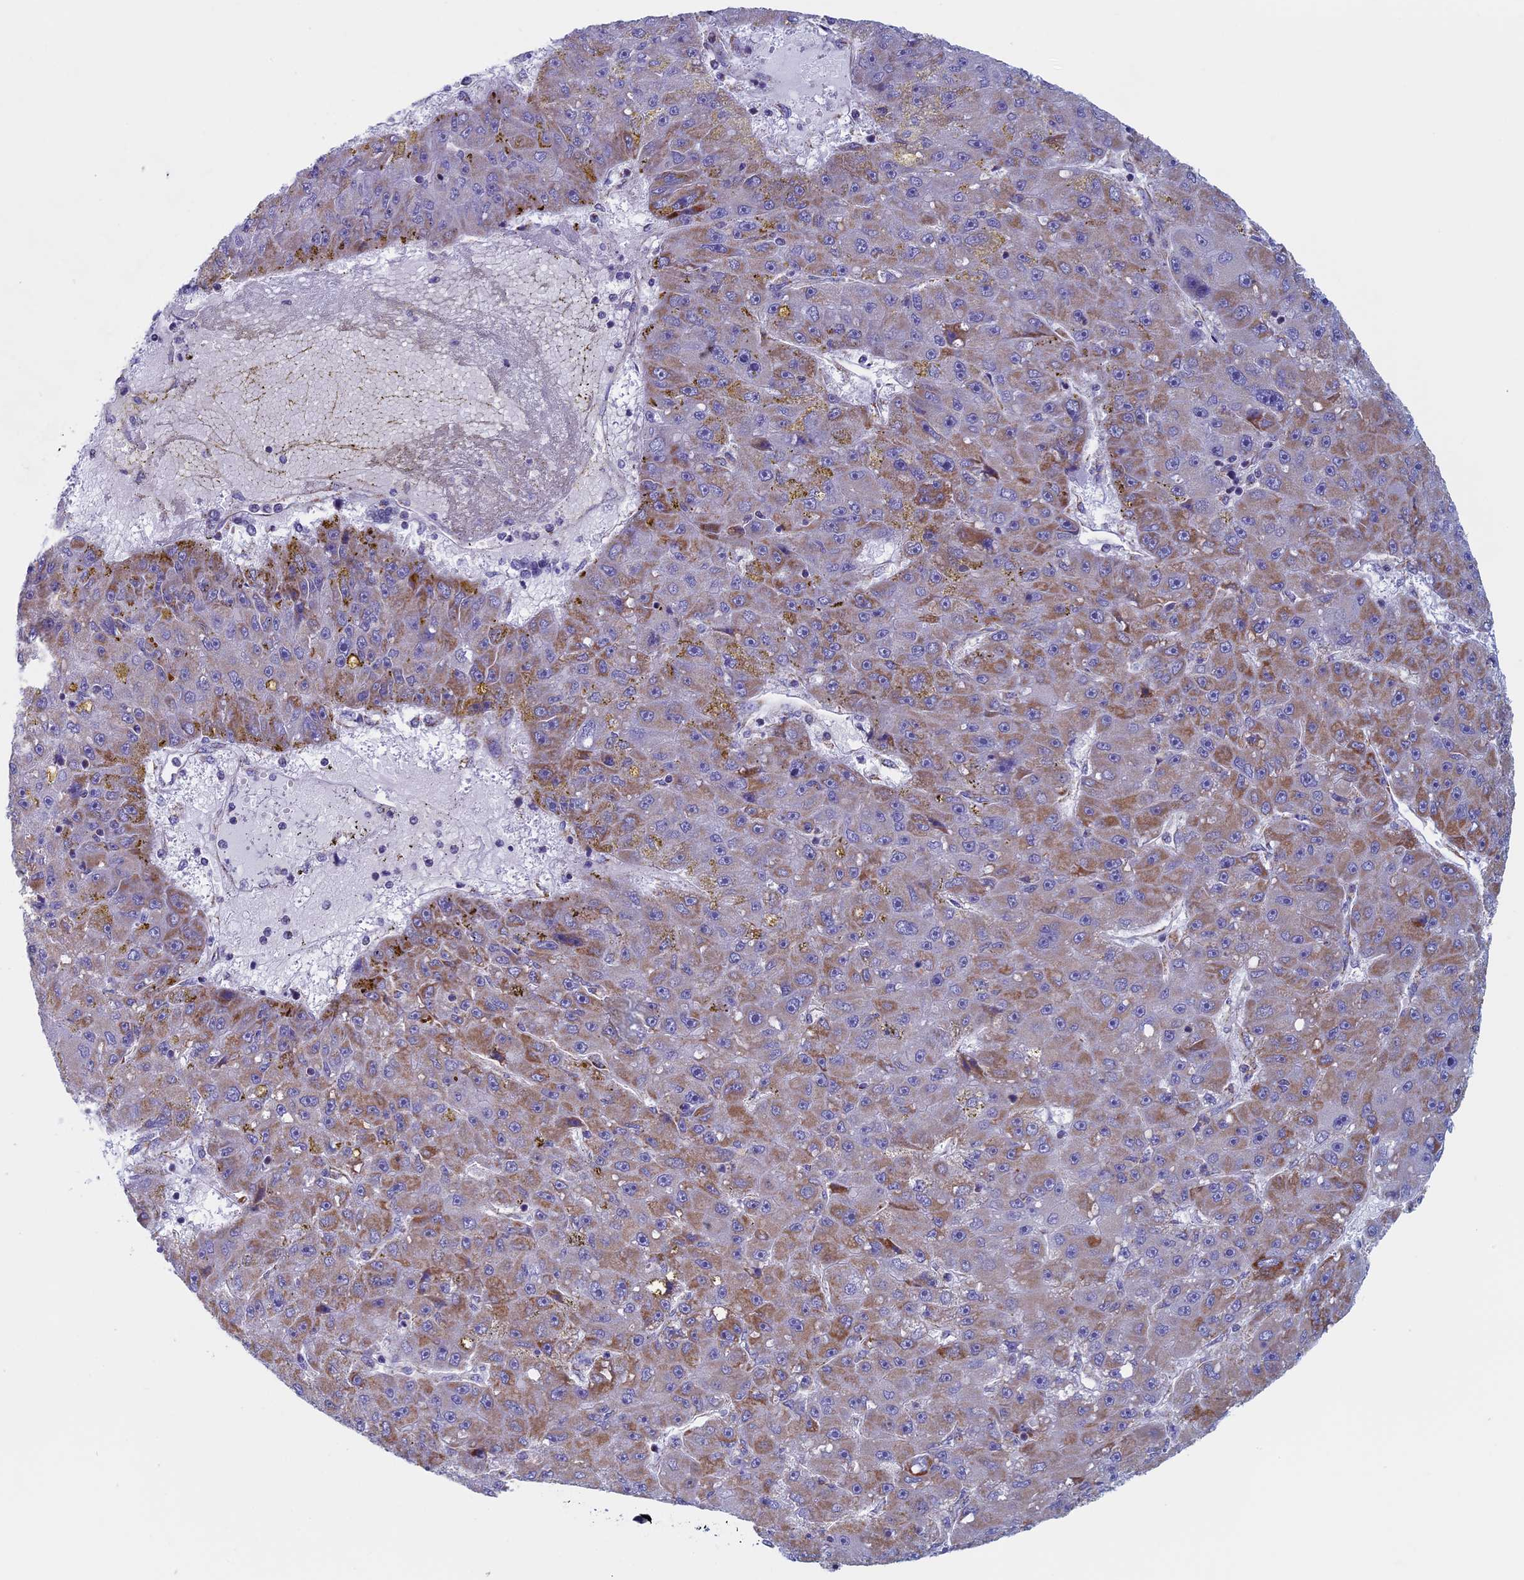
{"staining": {"intensity": "moderate", "quantity": ">75%", "location": "cytoplasmic/membranous"}, "tissue": "liver cancer", "cell_type": "Tumor cells", "image_type": "cancer", "snomed": [{"axis": "morphology", "description": "Carcinoma, Hepatocellular, NOS"}, {"axis": "topography", "description": "Liver"}], "caption": "Protein staining of hepatocellular carcinoma (liver) tissue reveals moderate cytoplasmic/membranous expression in approximately >75% of tumor cells.", "gene": "NDUFB9", "patient": {"sex": "male", "age": 67}}